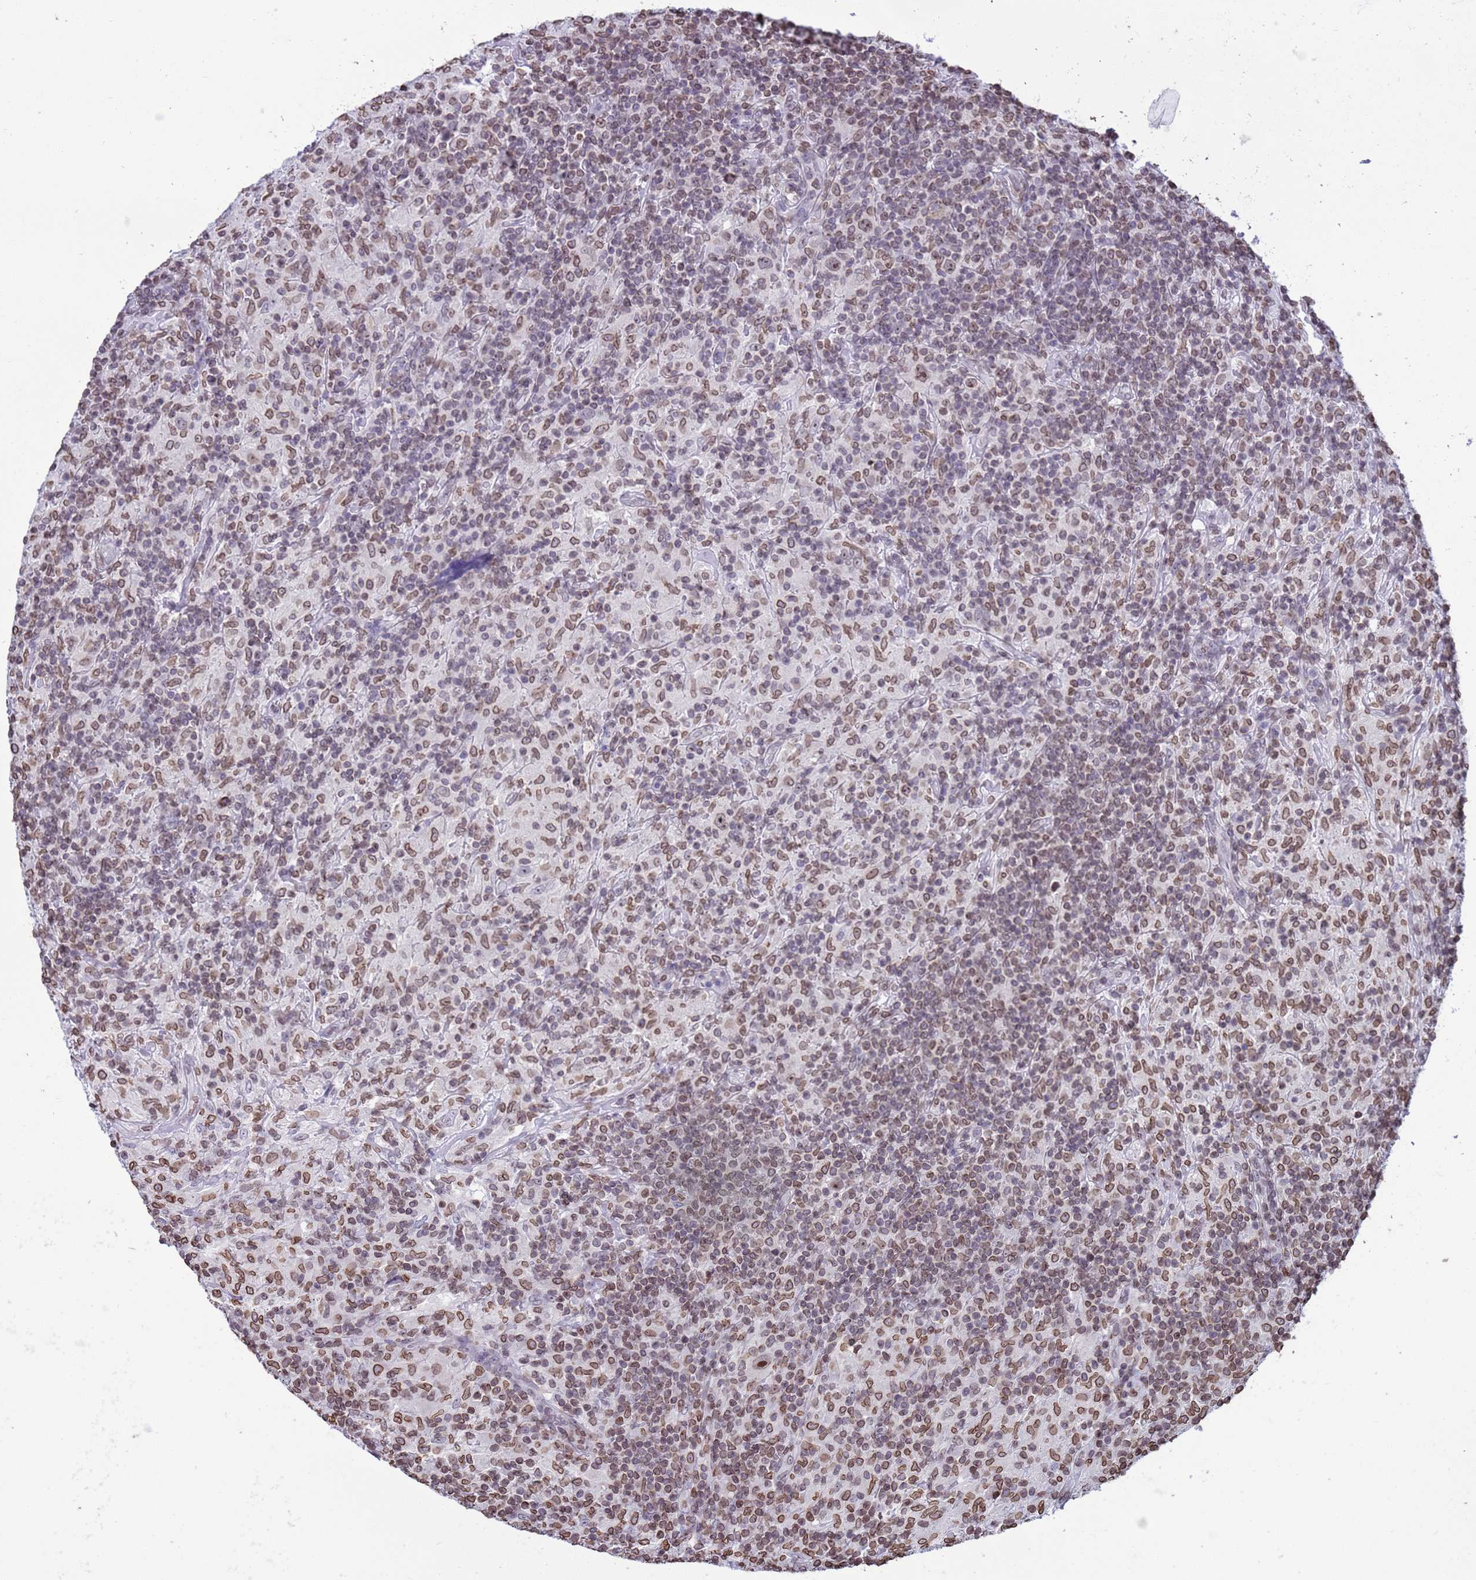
{"staining": {"intensity": "weak", "quantity": ">75%", "location": "nuclear"}, "tissue": "lymphoma", "cell_type": "Tumor cells", "image_type": "cancer", "snomed": [{"axis": "morphology", "description": "Hodgkin's disease, NOS"}, {"axis": "topography", "description": "Lymph node"}], "caption": "The image shows staining of Hodgkin's disease, revealing weak nuclear protein positivity (brown color) within tumor cells.", "gene": "DHX37", "patient": {"sex": "male", "age": 70}}